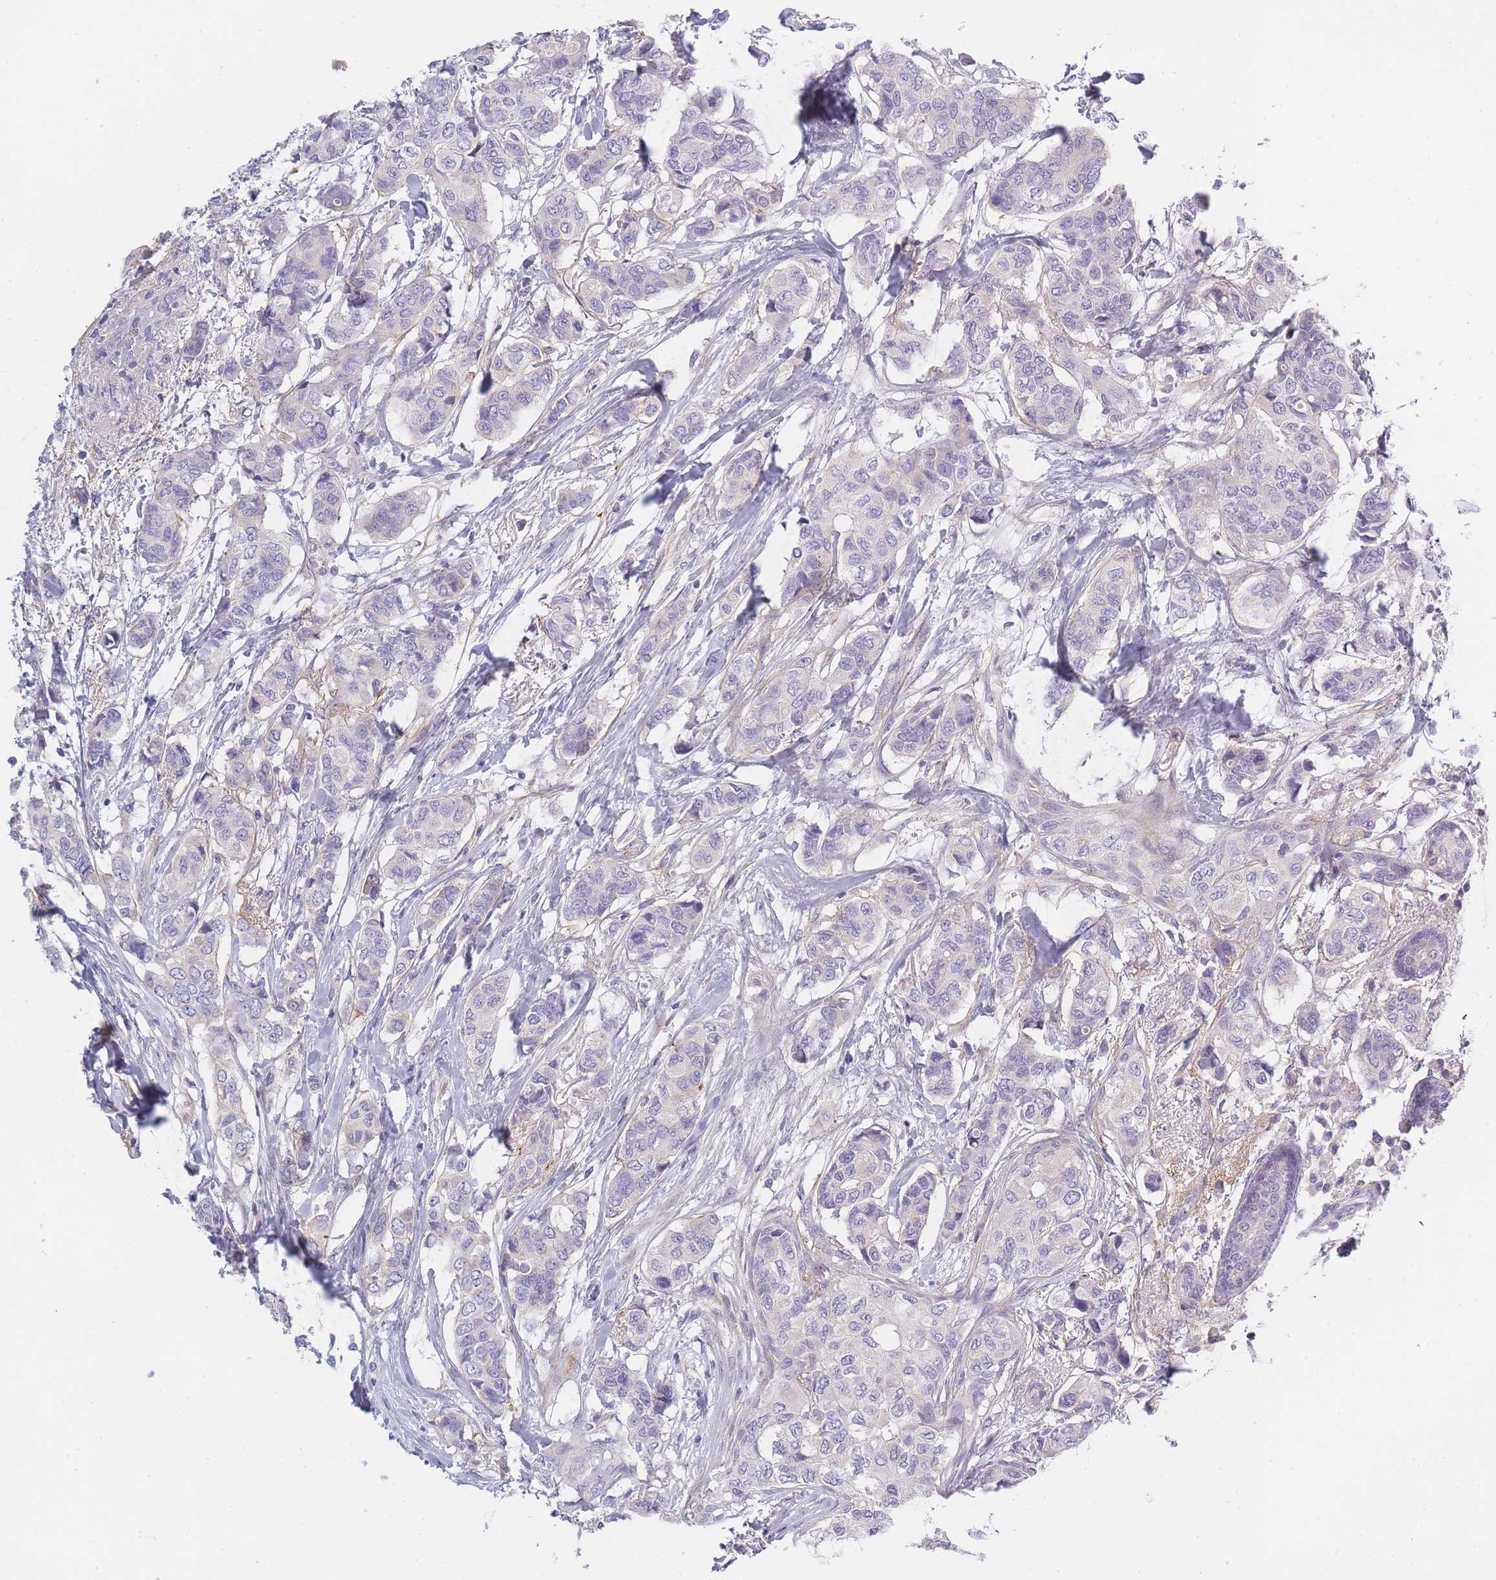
{"staining": {"intensity": "negative", "quantity": "none", "location": "none"}, "tissue": "breast cancer", "cell_type": "Tumor cells", "image_type": "cancer", "snomed": [{"axis": "morphology", "description": "Lobular carcinoma"}, {"axis": "topography", "description": "Breast"}], "caption": "A high-resolution histopathology image shows immunohistochemistry (IHC) staining of breast cancer, which reveals no significant positivity in tumor cells.", "gene": "AP3M2", "patient": {"sex": "female", "age": 51}}